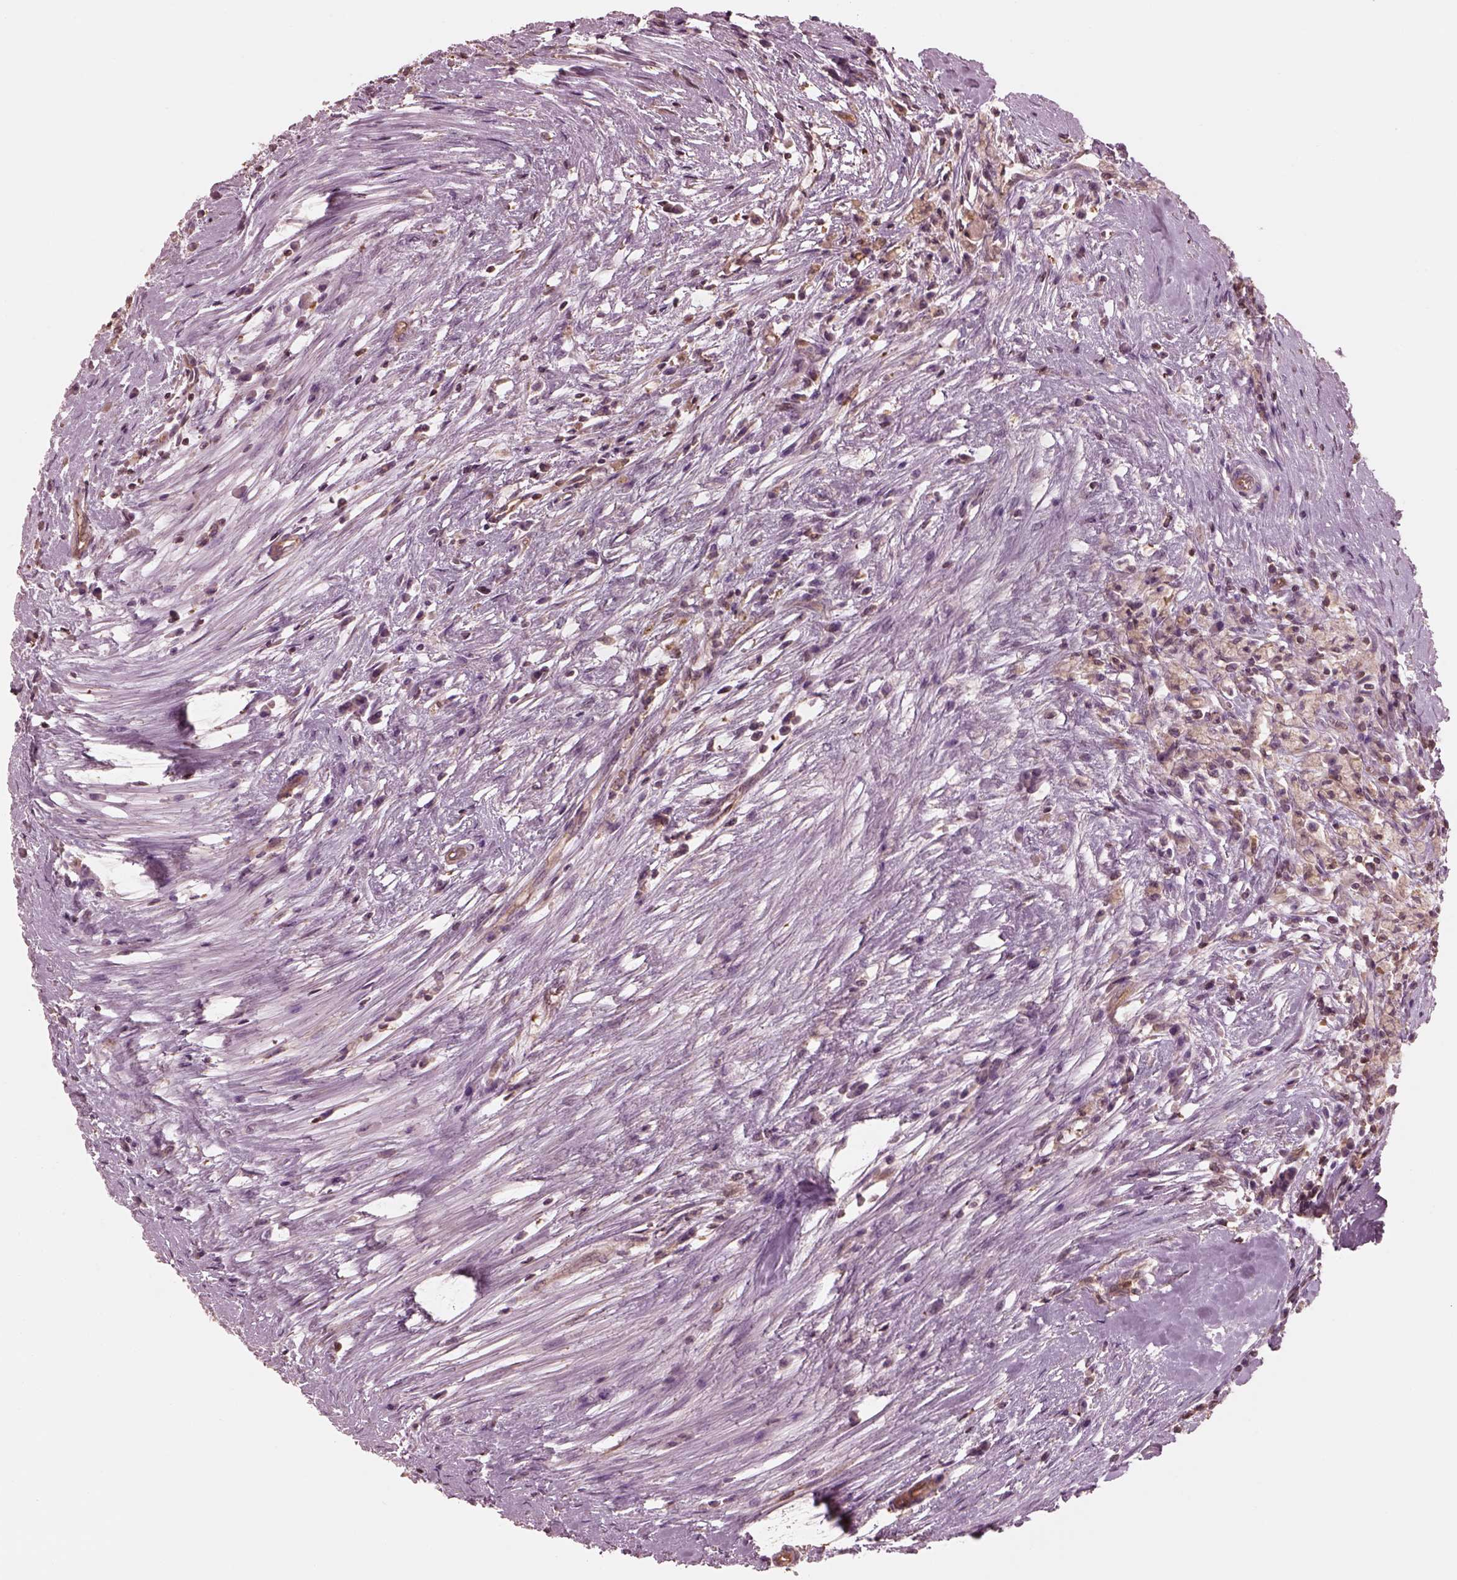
{"staining": {"intensity": "strong", "quantity": "<25%", "location": "cytoplasmic/membranous"}, "tissue": "testis cancer", "cell_type": "Tumor cells", "image_type": "cancer", "snomed": [{"axis": "morphology", "description": "Carcinoma, Embryonal, NOS"}, {"axis": "topography", "description": "Testis"}], "caption": "Protein staining of embryonal carcinoma (testis) tissue shows strong cytoplasmic/membranous expression in about <25% of tumor cells.", "gene": "STK33", "patient": {"sex": "male", "age": 37}}